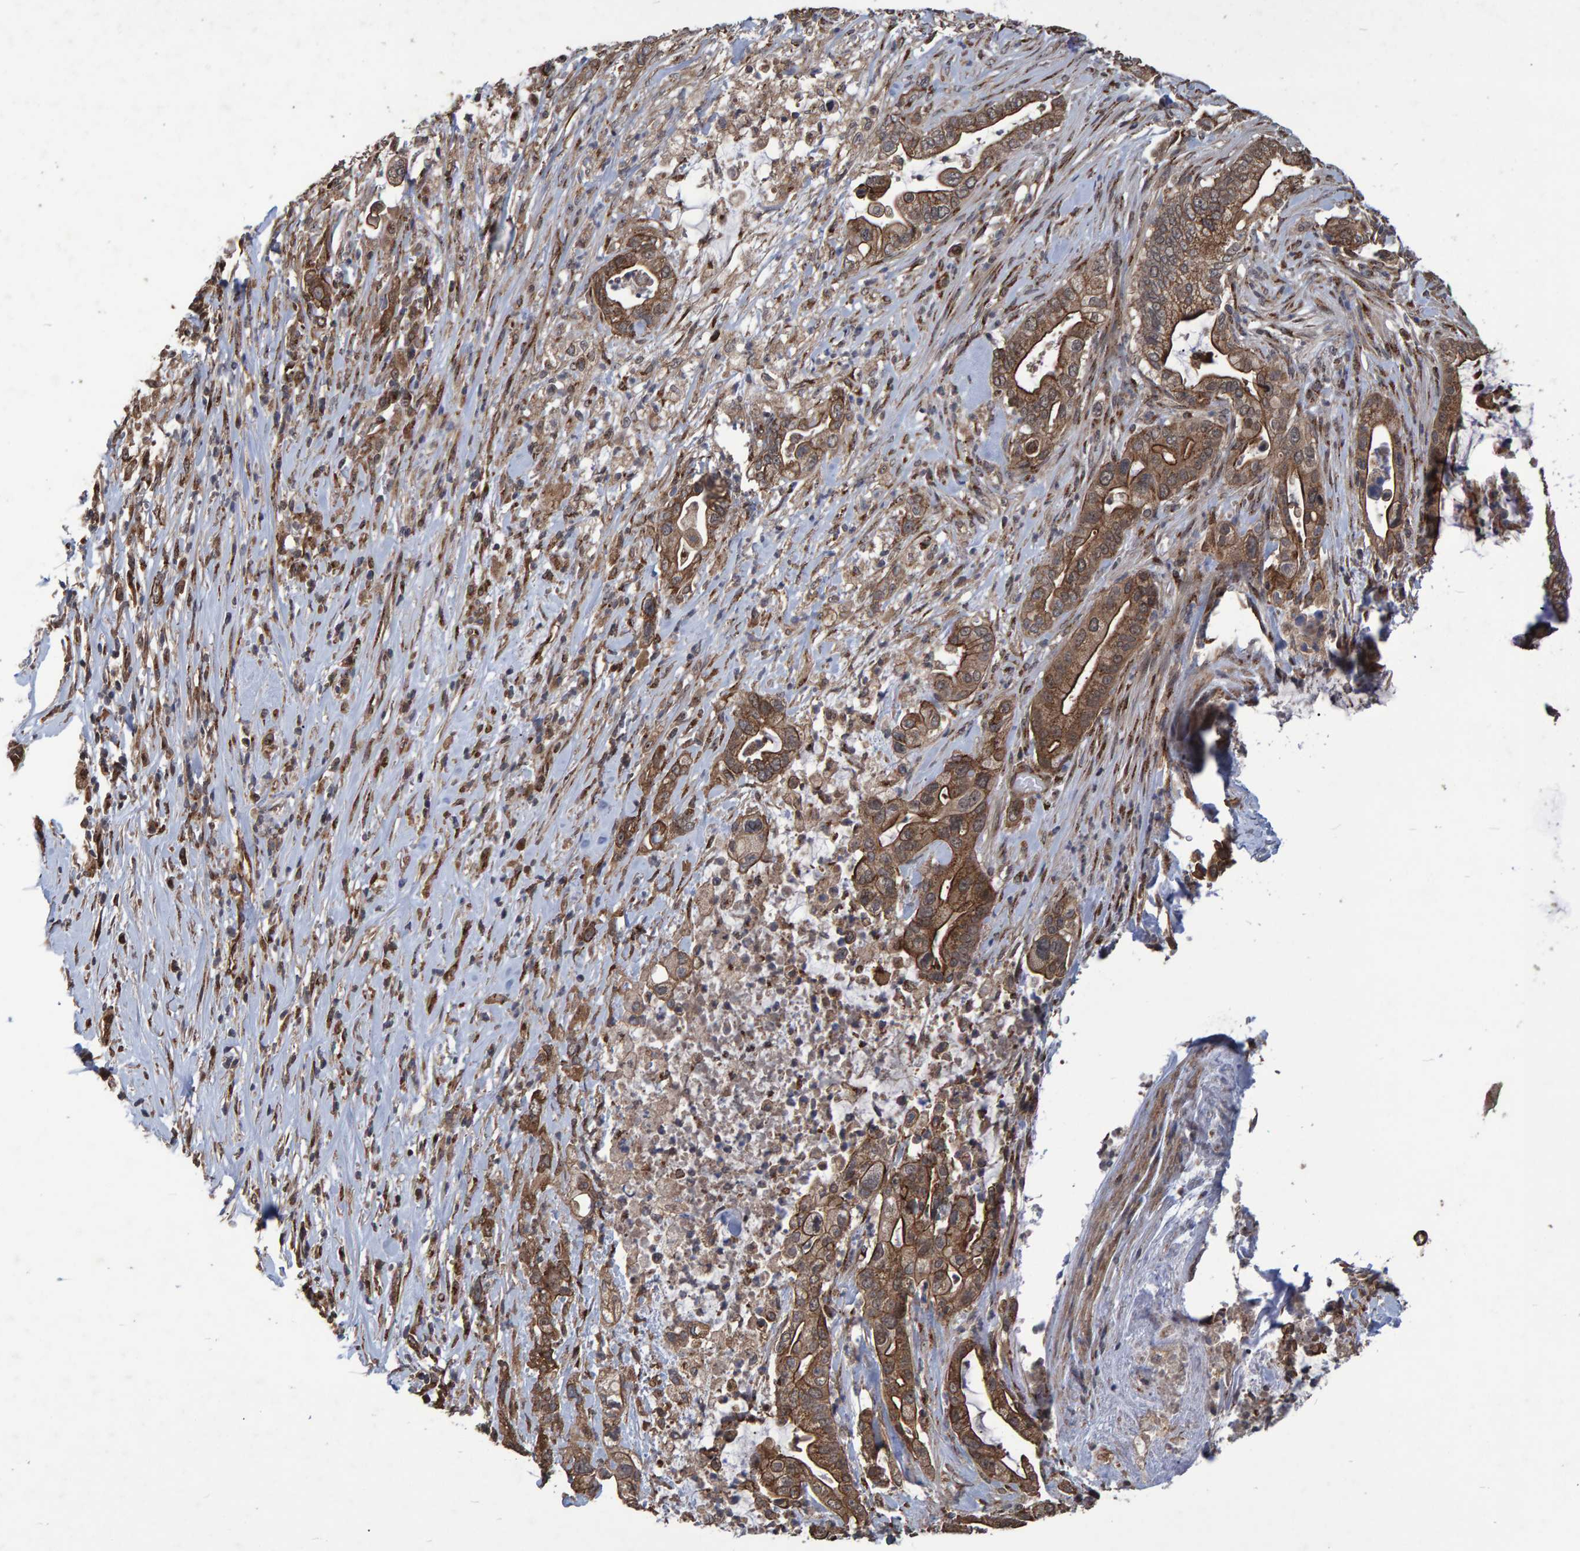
{"staining": {"intensity": "strong", "quantity": ">75%", "location": "cytoplasmic/membranous"}, "tissue": "pancreatic cancer", "cell_type": "Tumor cells", "image_type": "cancer", "snomed": [{"axis": "morphology", "description": "Adenocarcinoma, NOS"}, {"axis": "topography", "description": "Pancreas"}], "caption": "IHC (DAB) staining of human pancreatic cancer demonstrates strong cytoplasmic/membranous protein staining in about >75% of tumor cells. (DAB = brown stain, brightfield microscopy at high magnification).", "gene": "TRIM68", "patient": {"sex": "male", "age": 69}}